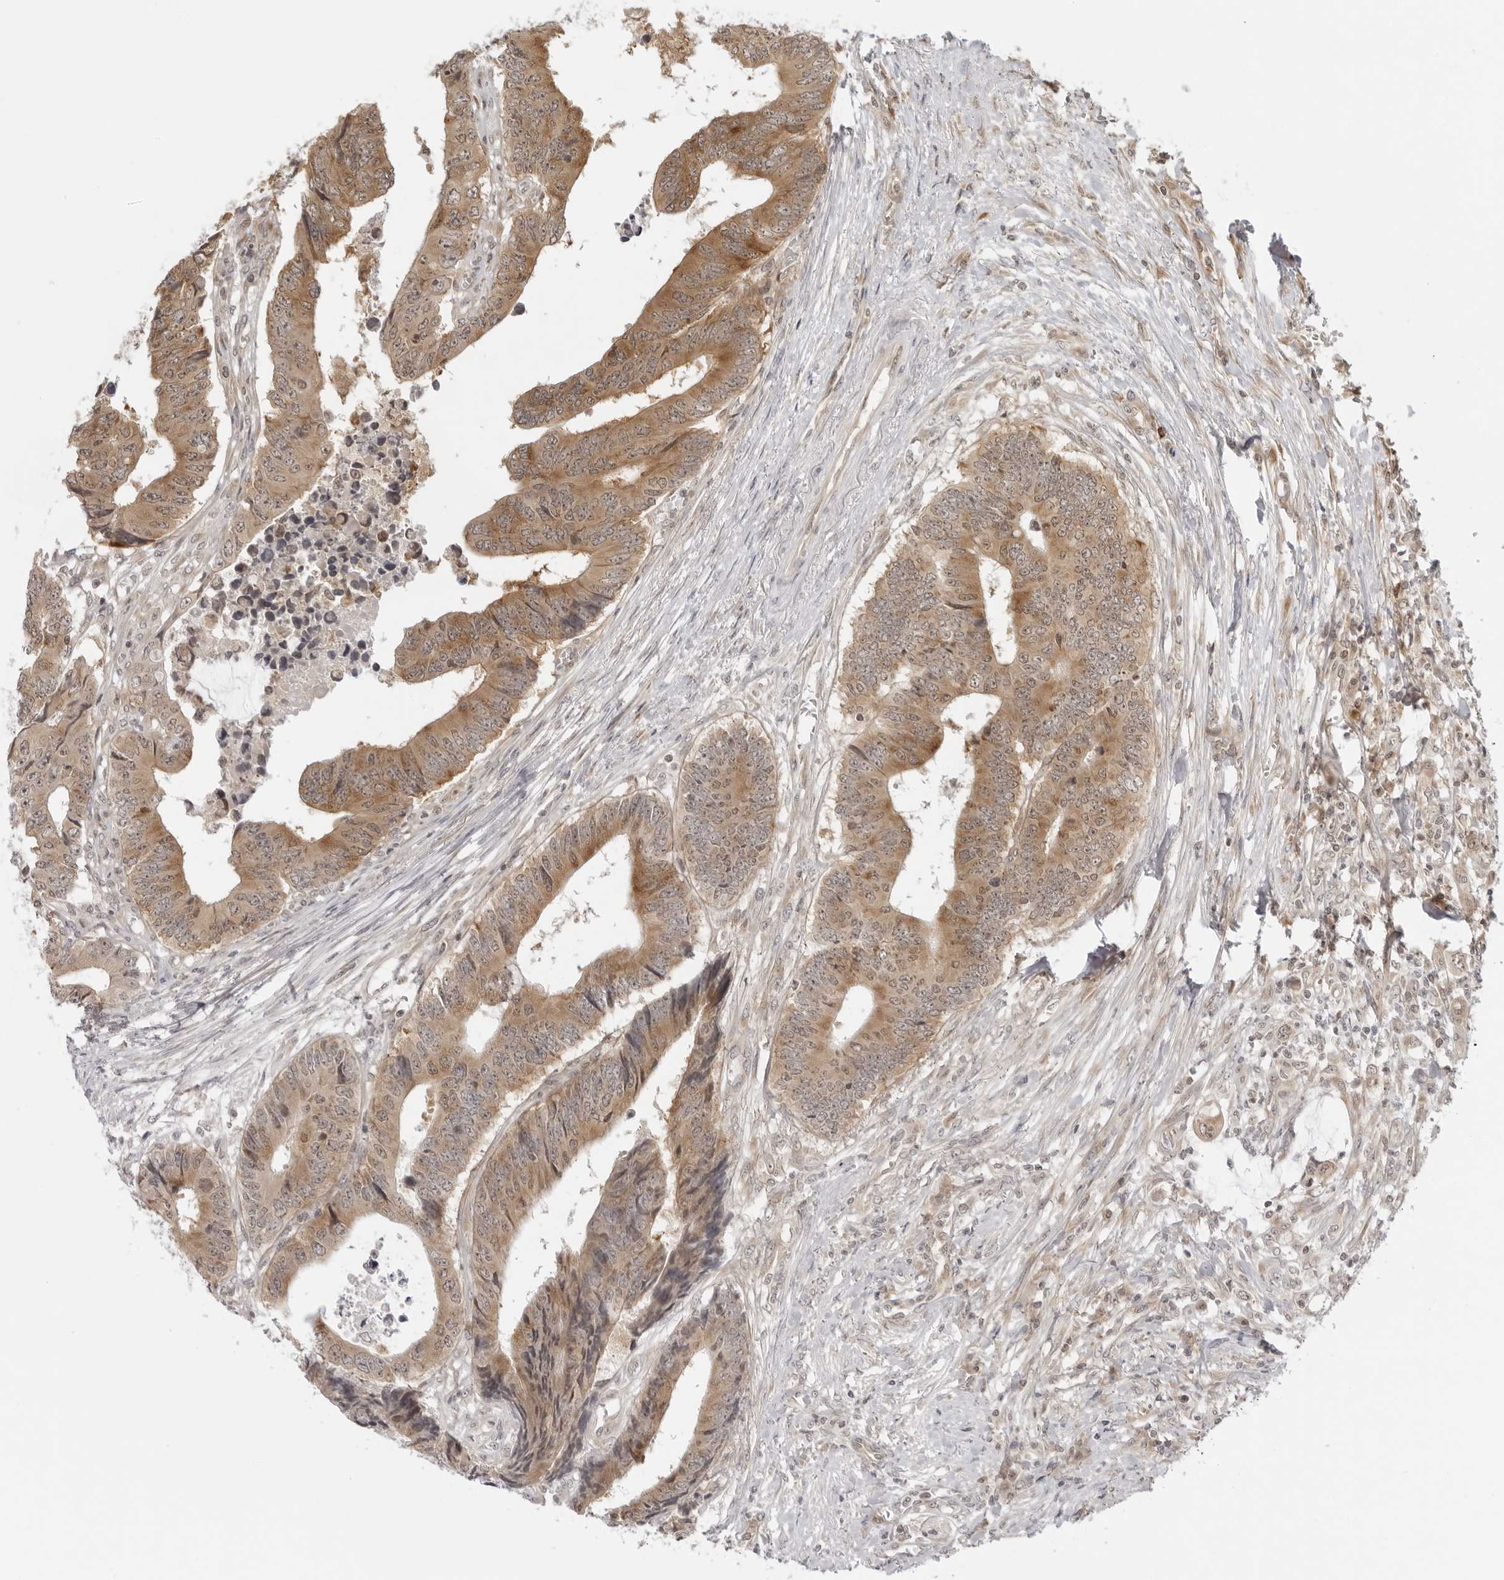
{"staining": {"intensity": "moderate", "quantity": ">75%", "location": "cytoplasmic/membranous"}, "tissue": "colorectal cancer", "cell_type": "Tumor cells", "image_type": "cancer", "snomed": [{"axis": "morphology", "description": "Adenocarcinoma, NOS"}, {"axis": "topography", "description": "Rectum"}], "caption": "Immunohistochemical staining of human colorectal adenocarcinoma exhibits moderate cytoplasmic/membranous protein expression in approximately >75% of tumor cells.", "gene": "PRRC2C", "patient": {"sex": "male", "age": 84}}